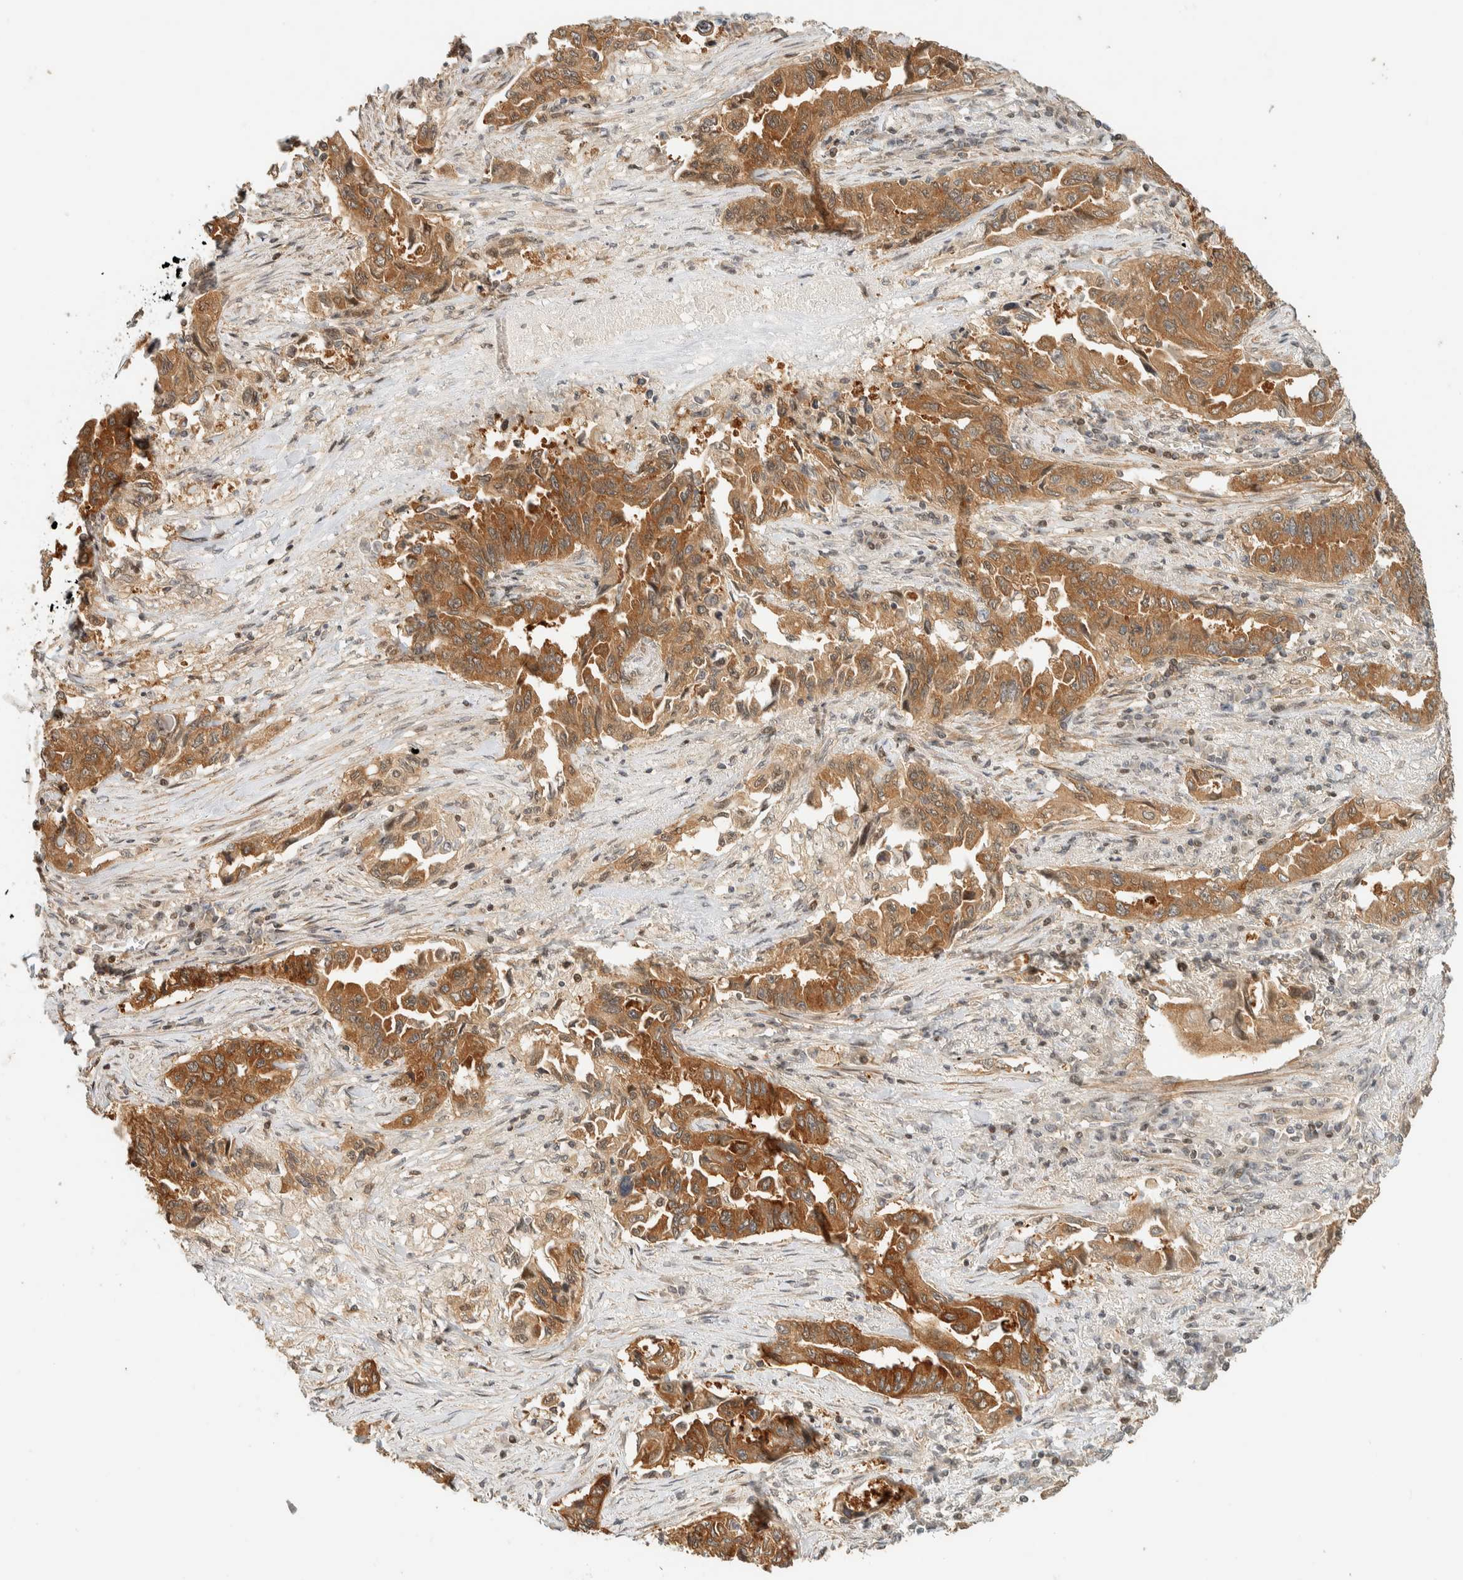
{"staining": {"intensity": "moderate", "quantity": ">75%", "location": "cytoplasmic/membranous"}, "tissue": "lung cancer", "cell_type": "Tumor cells", "image_type": "cancer", "snomed": [{"axis": "morphology", "description": "Adenocarcinoma, NOS"}, {"axis": "topography", "description": "Lung"}], "caption": "Tumor cells show medium levels of moderate cytoplasmic/membranous positivity in approximately >75% of cells in human adenocarcinoma (lung).", "gene": "ARFGEF1", "patient": {"sex": "female", "age": 51}}